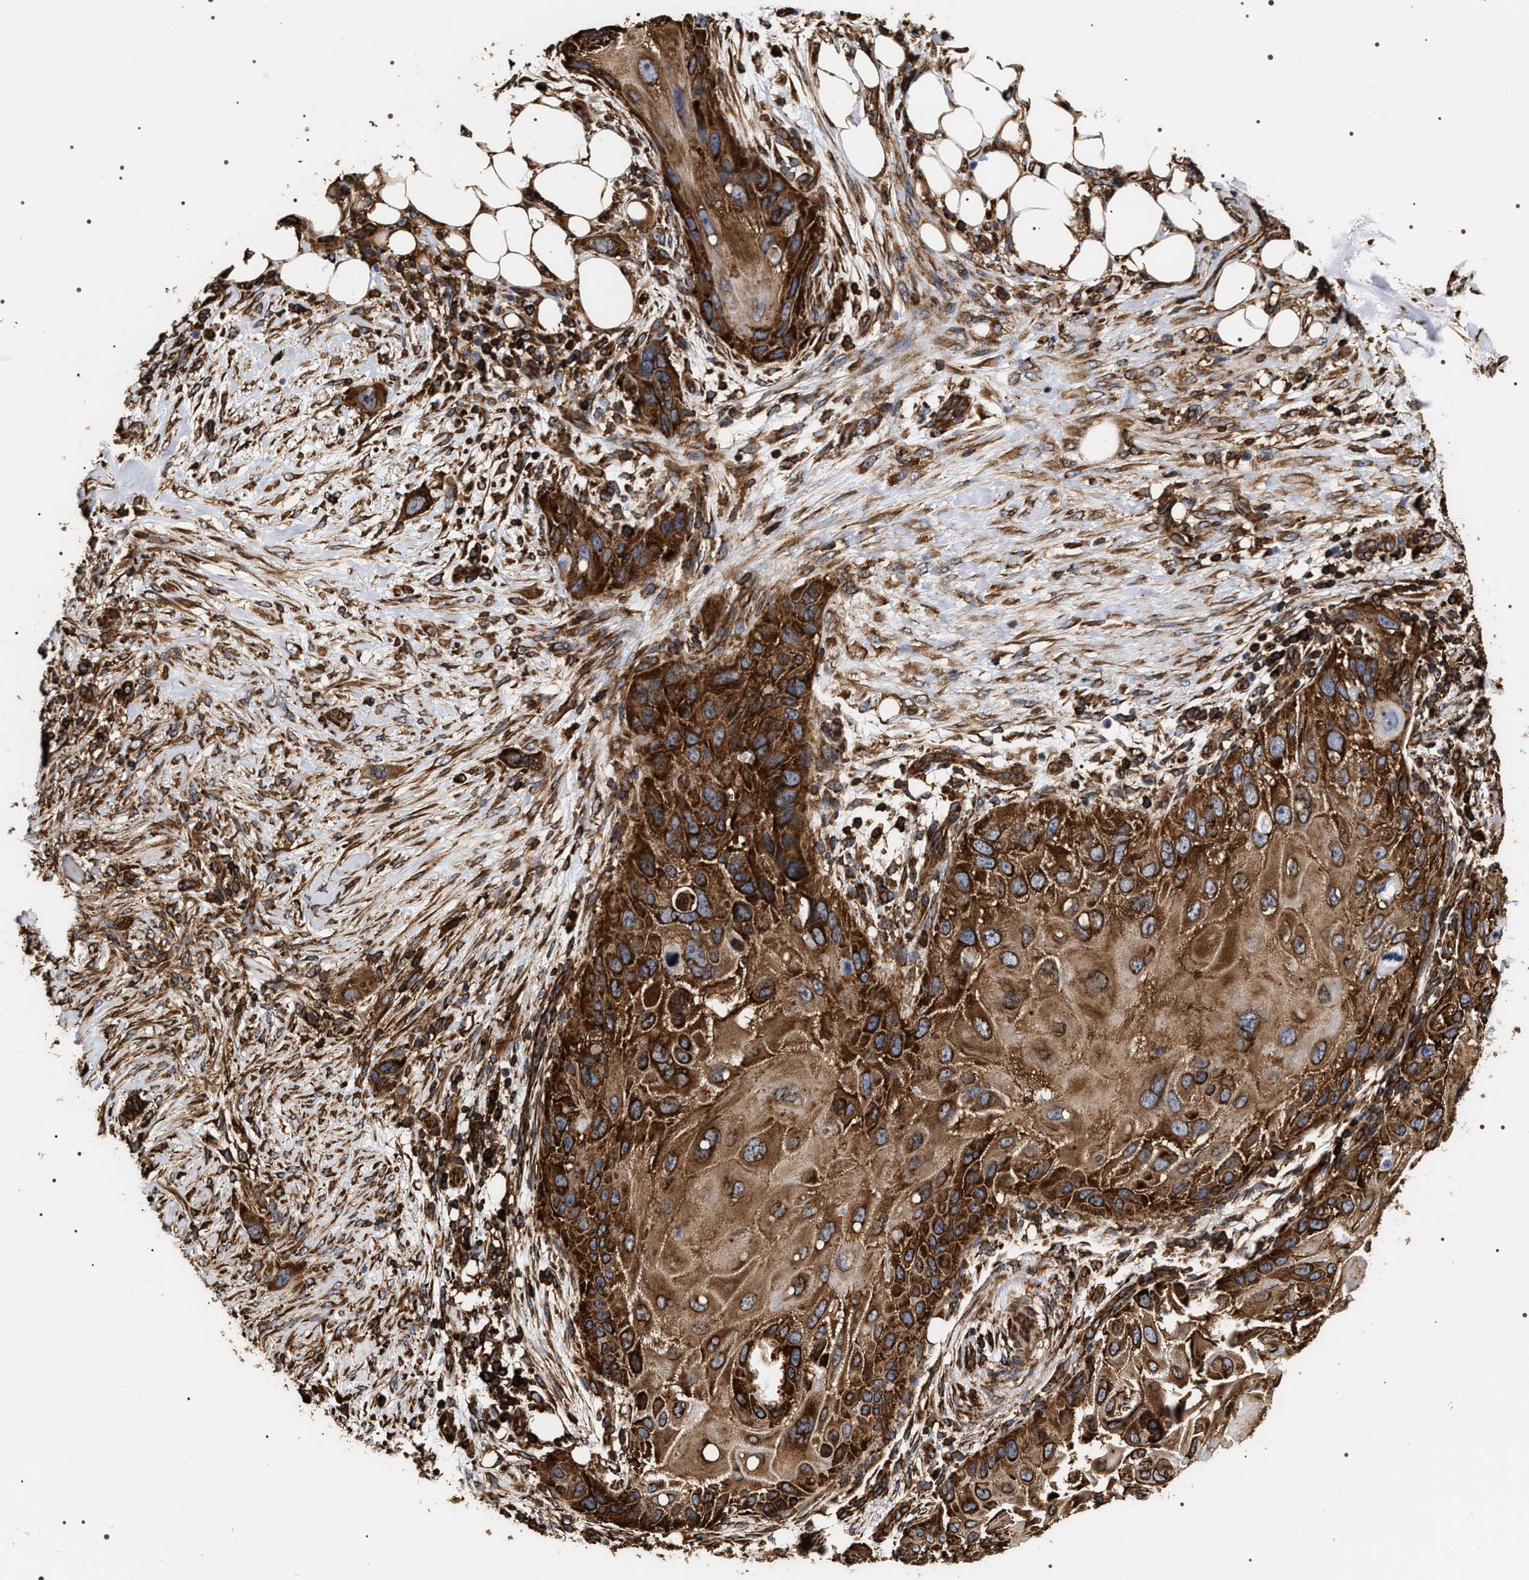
{"staining": {"intensity": "strong", "quantity": ">75%", "location": "cytoplasmic/membranous"}, "tissue": "skin cancer", "cell_type": "Tumor cells", "image_type": "cancer", "snomed": [{"axis": "morphology", "description": "Squamous cell carcinoma, NOS"}, {"axis": "topography", "description": "Skin"}], "caption": "IHC staining of skin cancer (squamous cell carcinoma), which reveals high levels of strong cytoplasmic/membranous staining in about >75% of tumor cells indicating strong cytoplasmic/membranous protein positivity. The staining was performed using DAB (3,3'-diaminobenzidine) (brown) for protein detection and nuclei were counterstained in hematoxylin (blue).", "gene": "SERBP1", "patient": {"sex": "female", "age": 77}}